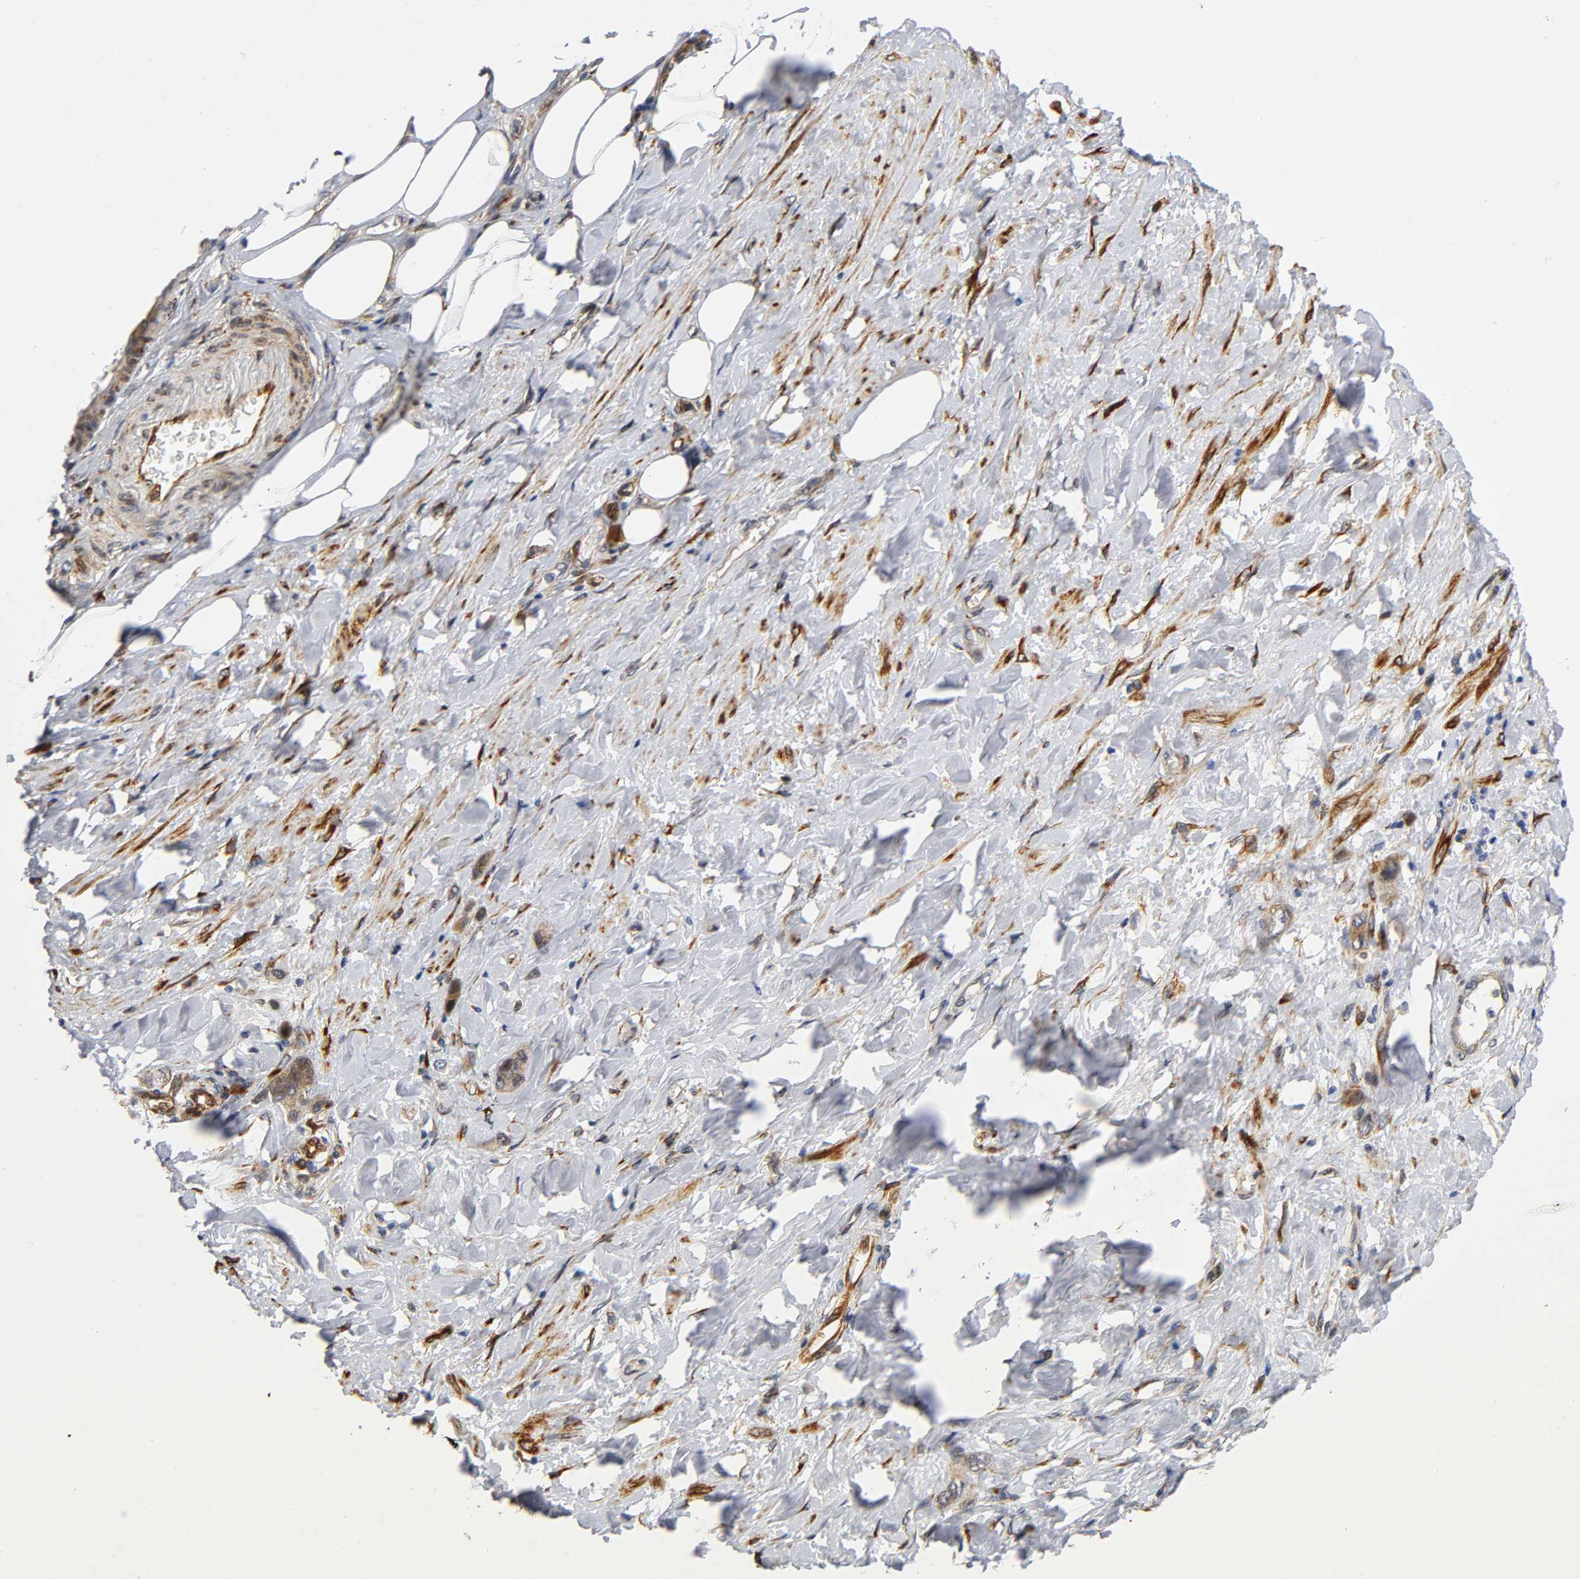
{"staining": {"intensity": "moderate", "quantity": ">75%", "location": "cytoplasmic/membranous"}, "tissue": "stomach cancer", "cell_type": "Tumor cells", "image_type": "cancer", "snomed": [{"axis": "morphology", "description": "Adenocarcinoma, NOS"}, {"axis": "topography", "description": "Stomach"}], "caption": "Stomach cancer stained with DAB immunohistochemistry displays medium levels of moderate cytoplasmic/membranous positivity in approximately >75% of tumor cells. Using DAB (3,3'-diaminobenzidine) (brown) and hematoxylin (blue) stains, captured at high magnification using brightfield microscopy.", "gene": "SOS2", "patient": {"sex": "male", "age": 82}}